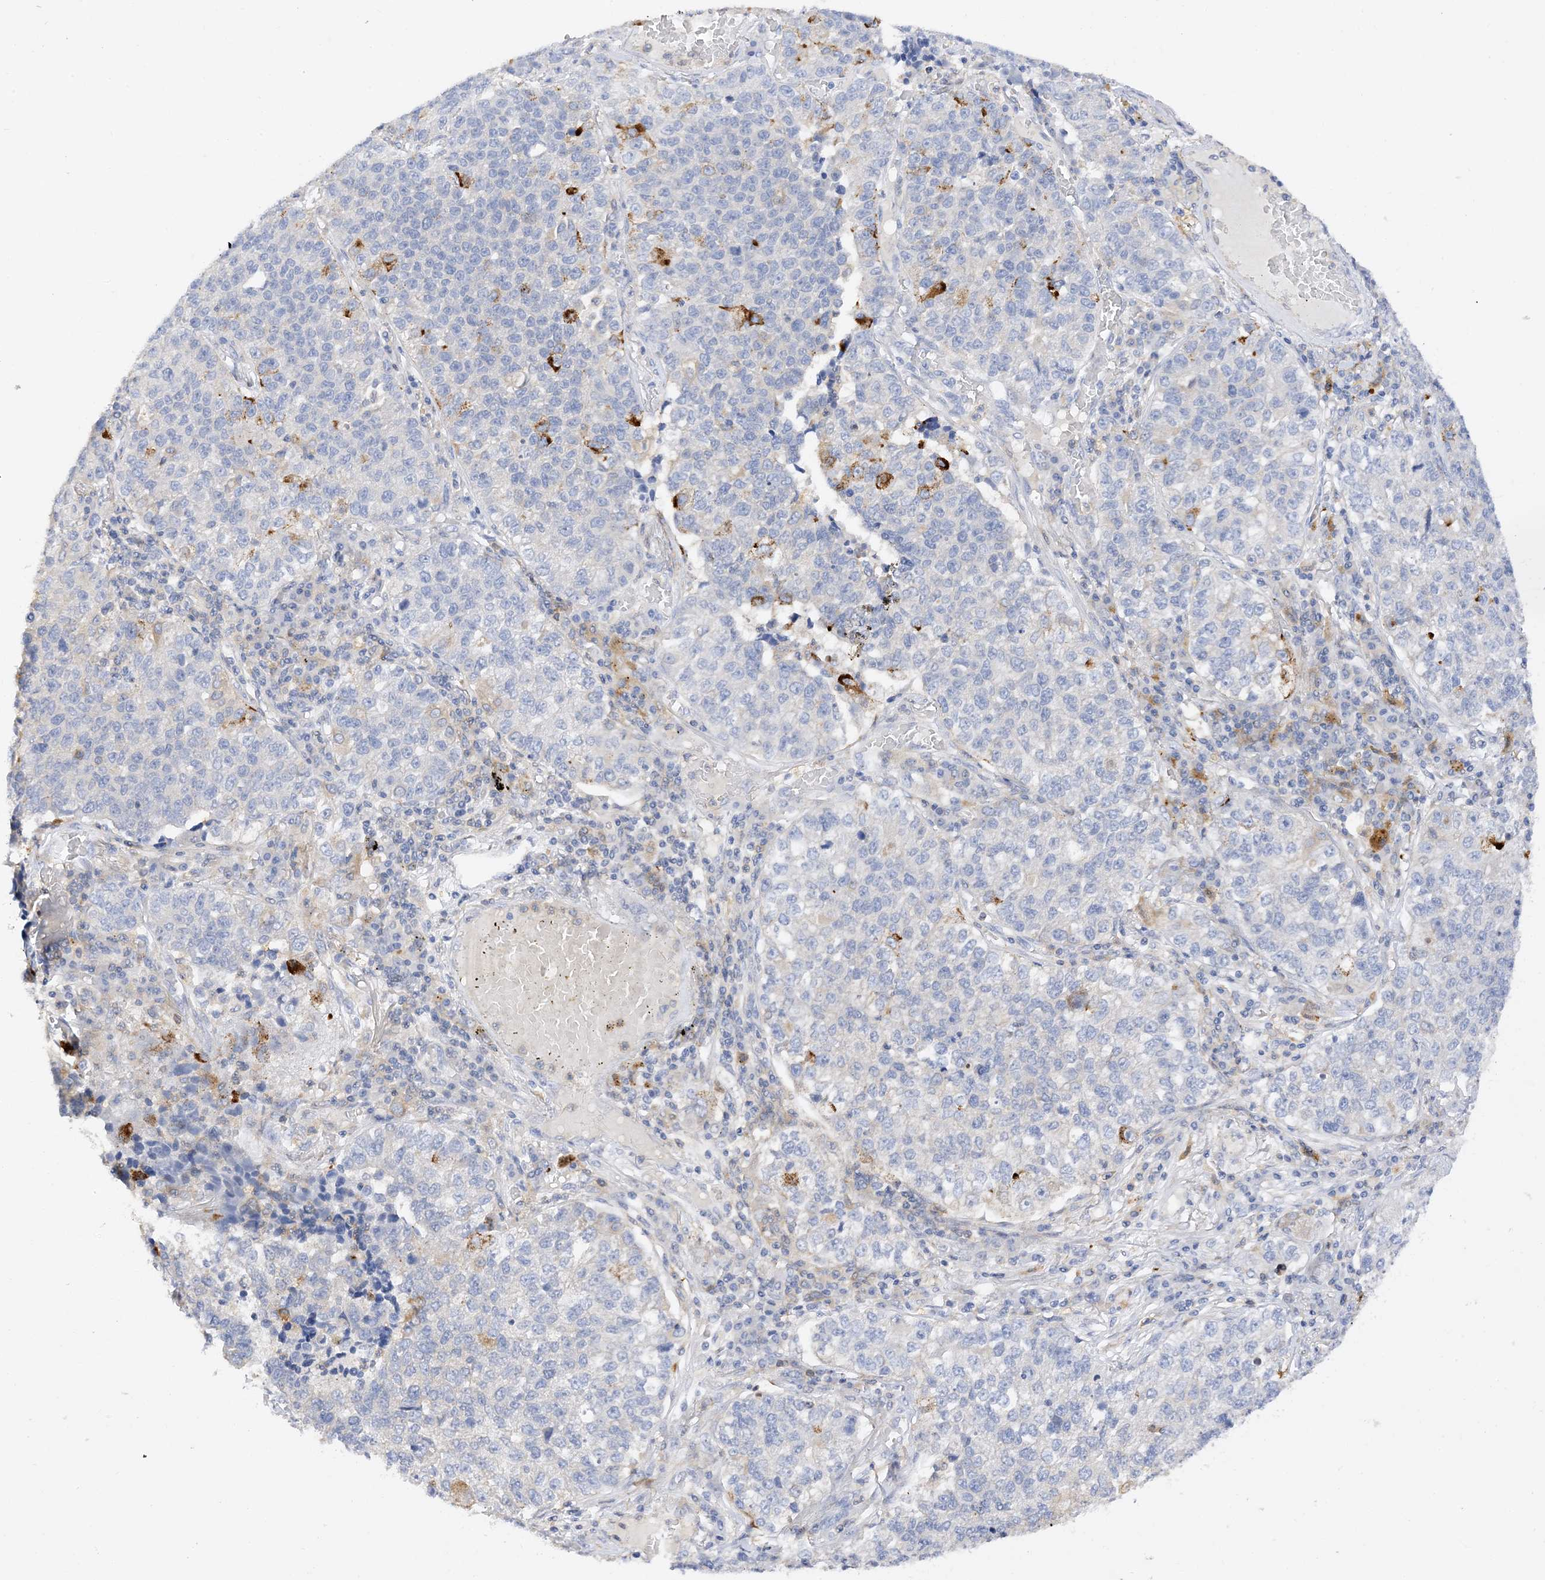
{"staining": {"intensity": "strong", "quantity": "<25%", "location": "cytoplasmic/membranous"}, "tissue": "lung cancer", "cell_type": "Tumor cells", "image_type": "cancer", "snomed": [{"axis": "morphology", "description": "Adenocarcinoma, NOS"}, {"axis": "topography", "description": "Lung"}], "caption": "Lung cancer was stained to show a protein in brown. There is medium levels of strong cytoplasmic/membranous staining in approximately <25% of tumor cells. The staining was performed using DAB, with brown indicating positive protein expression. Nuclei are stained blue with hematoxylin.", "gene": "ARV1", "patient": {"sex": "male", "age": 49}}